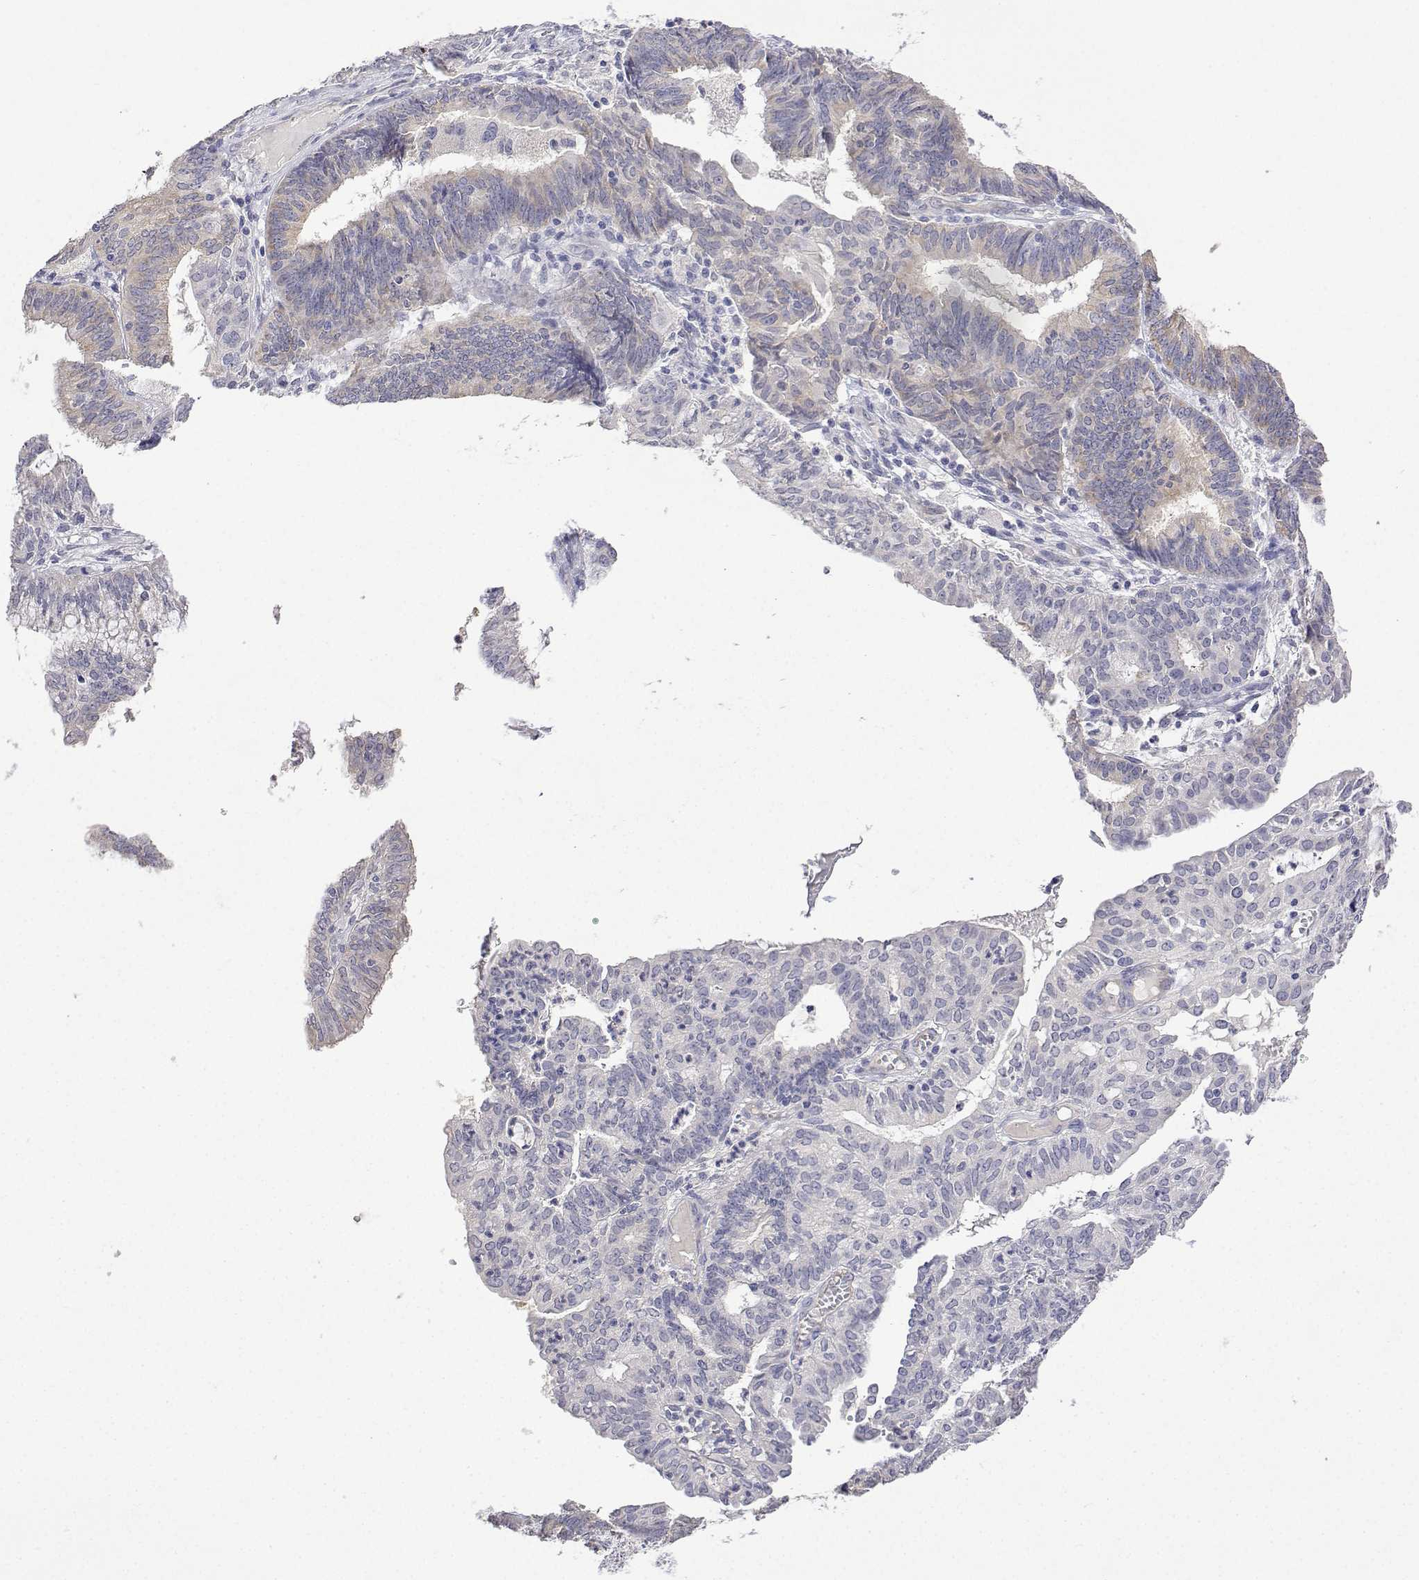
{"staining": {"intensity": "negative", "quantity": "none", "location": "none"}, "tissue": "endometrial cancer", "cell_type": "Tumor cells", "image_type": "cancer", "snomed": [{"axis": "morphology", "description": "Adenocarcinoma, NOS"}, {"axis": "topography", "description": "Endometrium"}], "caption": "IHC image of endometrial cancer stained for a protein (brown), which reveals no positivity in tumor cells.", "gene": "PLCB1", "patient": {"sex": "female", "age": 61}}